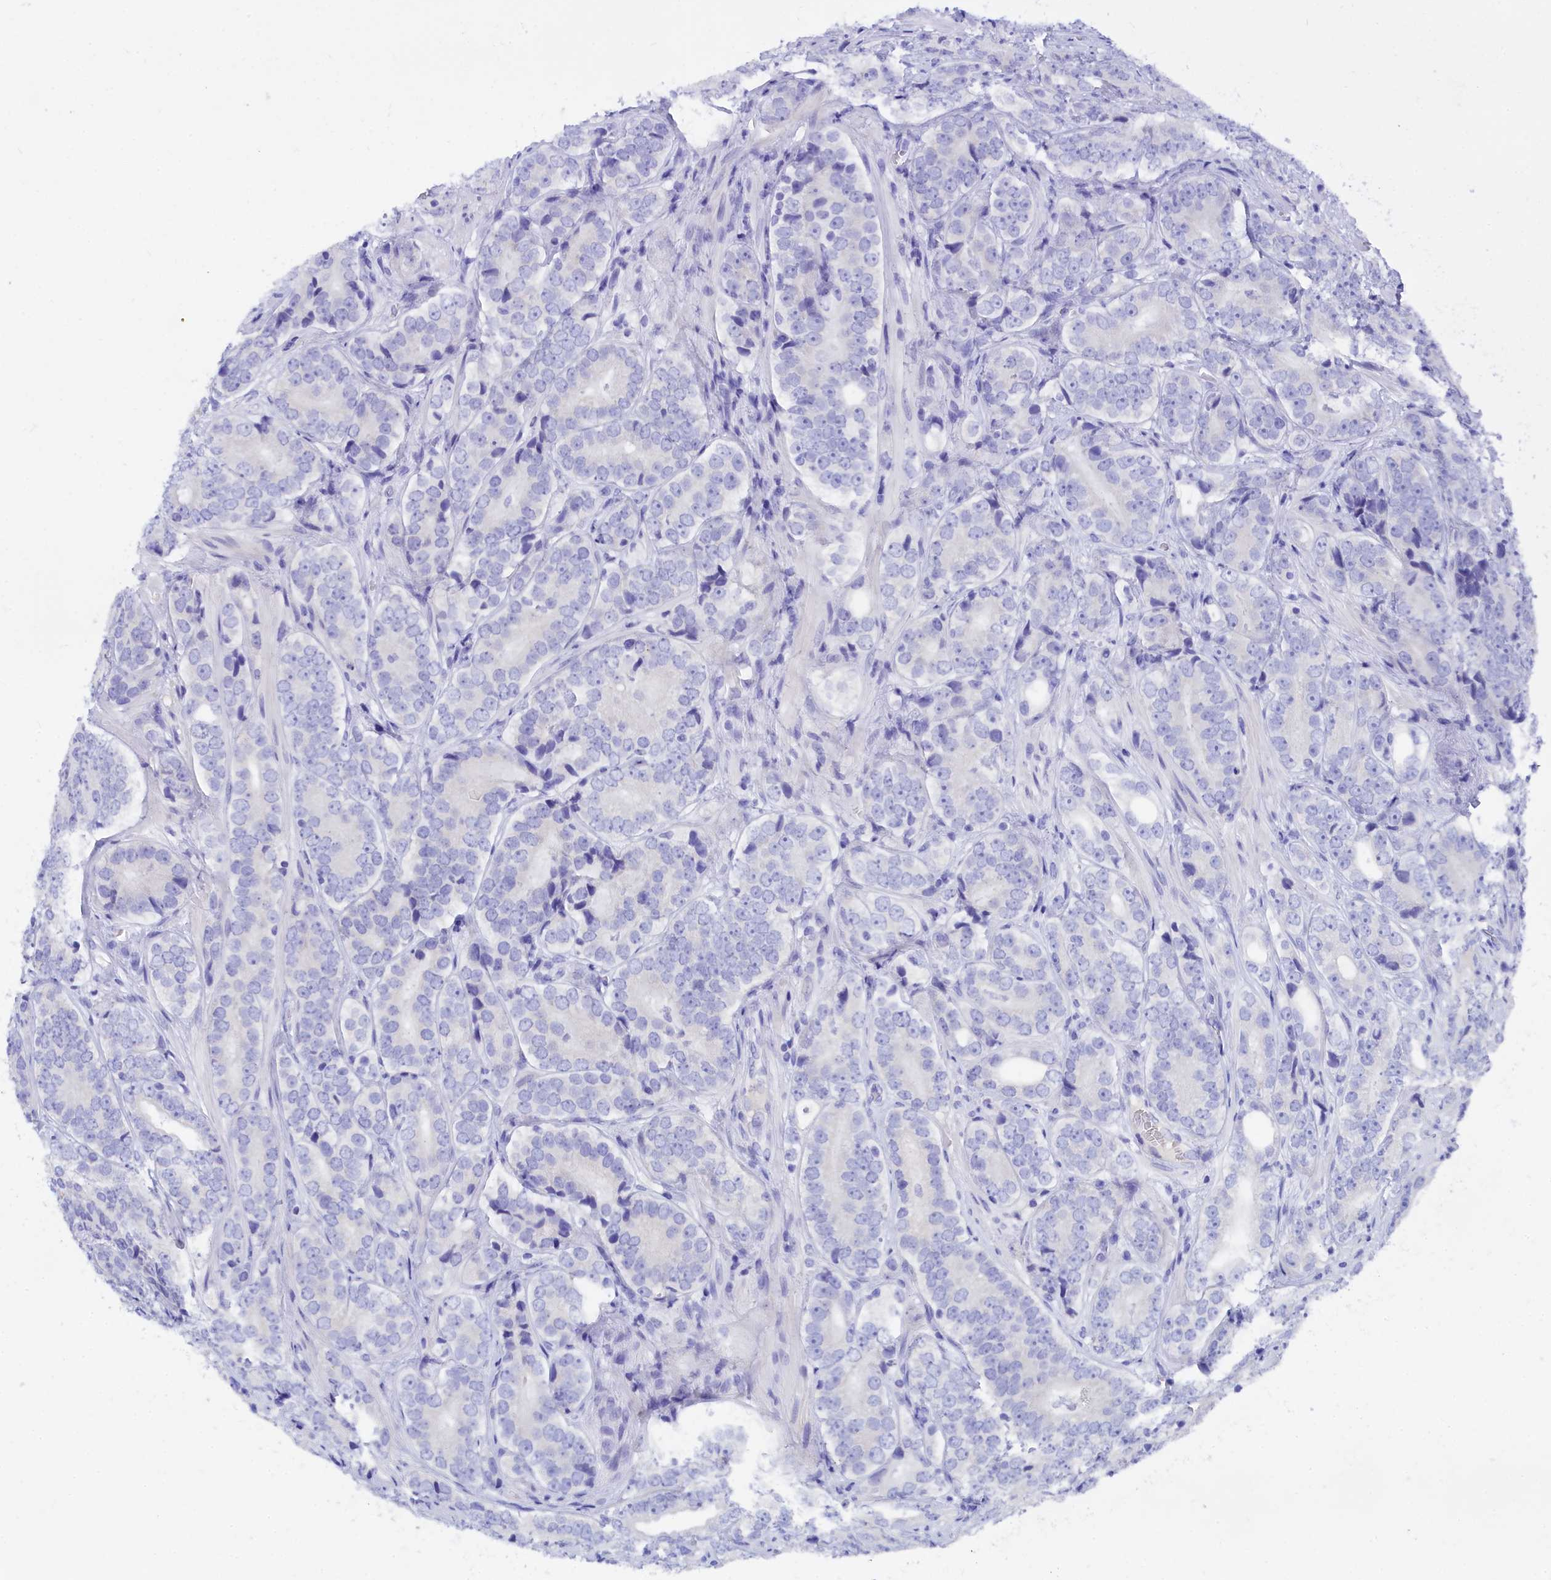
{"staining": {"intensity": "negative", "quantity": "none", "location": "none"}, "tissue": "prostate cancer", "cell_type": "Tumor cells", "image_type": "cancer", "snomed": [{"axis": "morphology", "description": "Adenocarcinoma, High grade"}, {"axis": "topography", "description": "Prostate"}], "caption": "Tumor cells are negative for brown protein staining in prostate cancer (high-grade adenocarcinoma).", "gene": "TRIM10", "patient": {"sex": "male", "age": 56}}